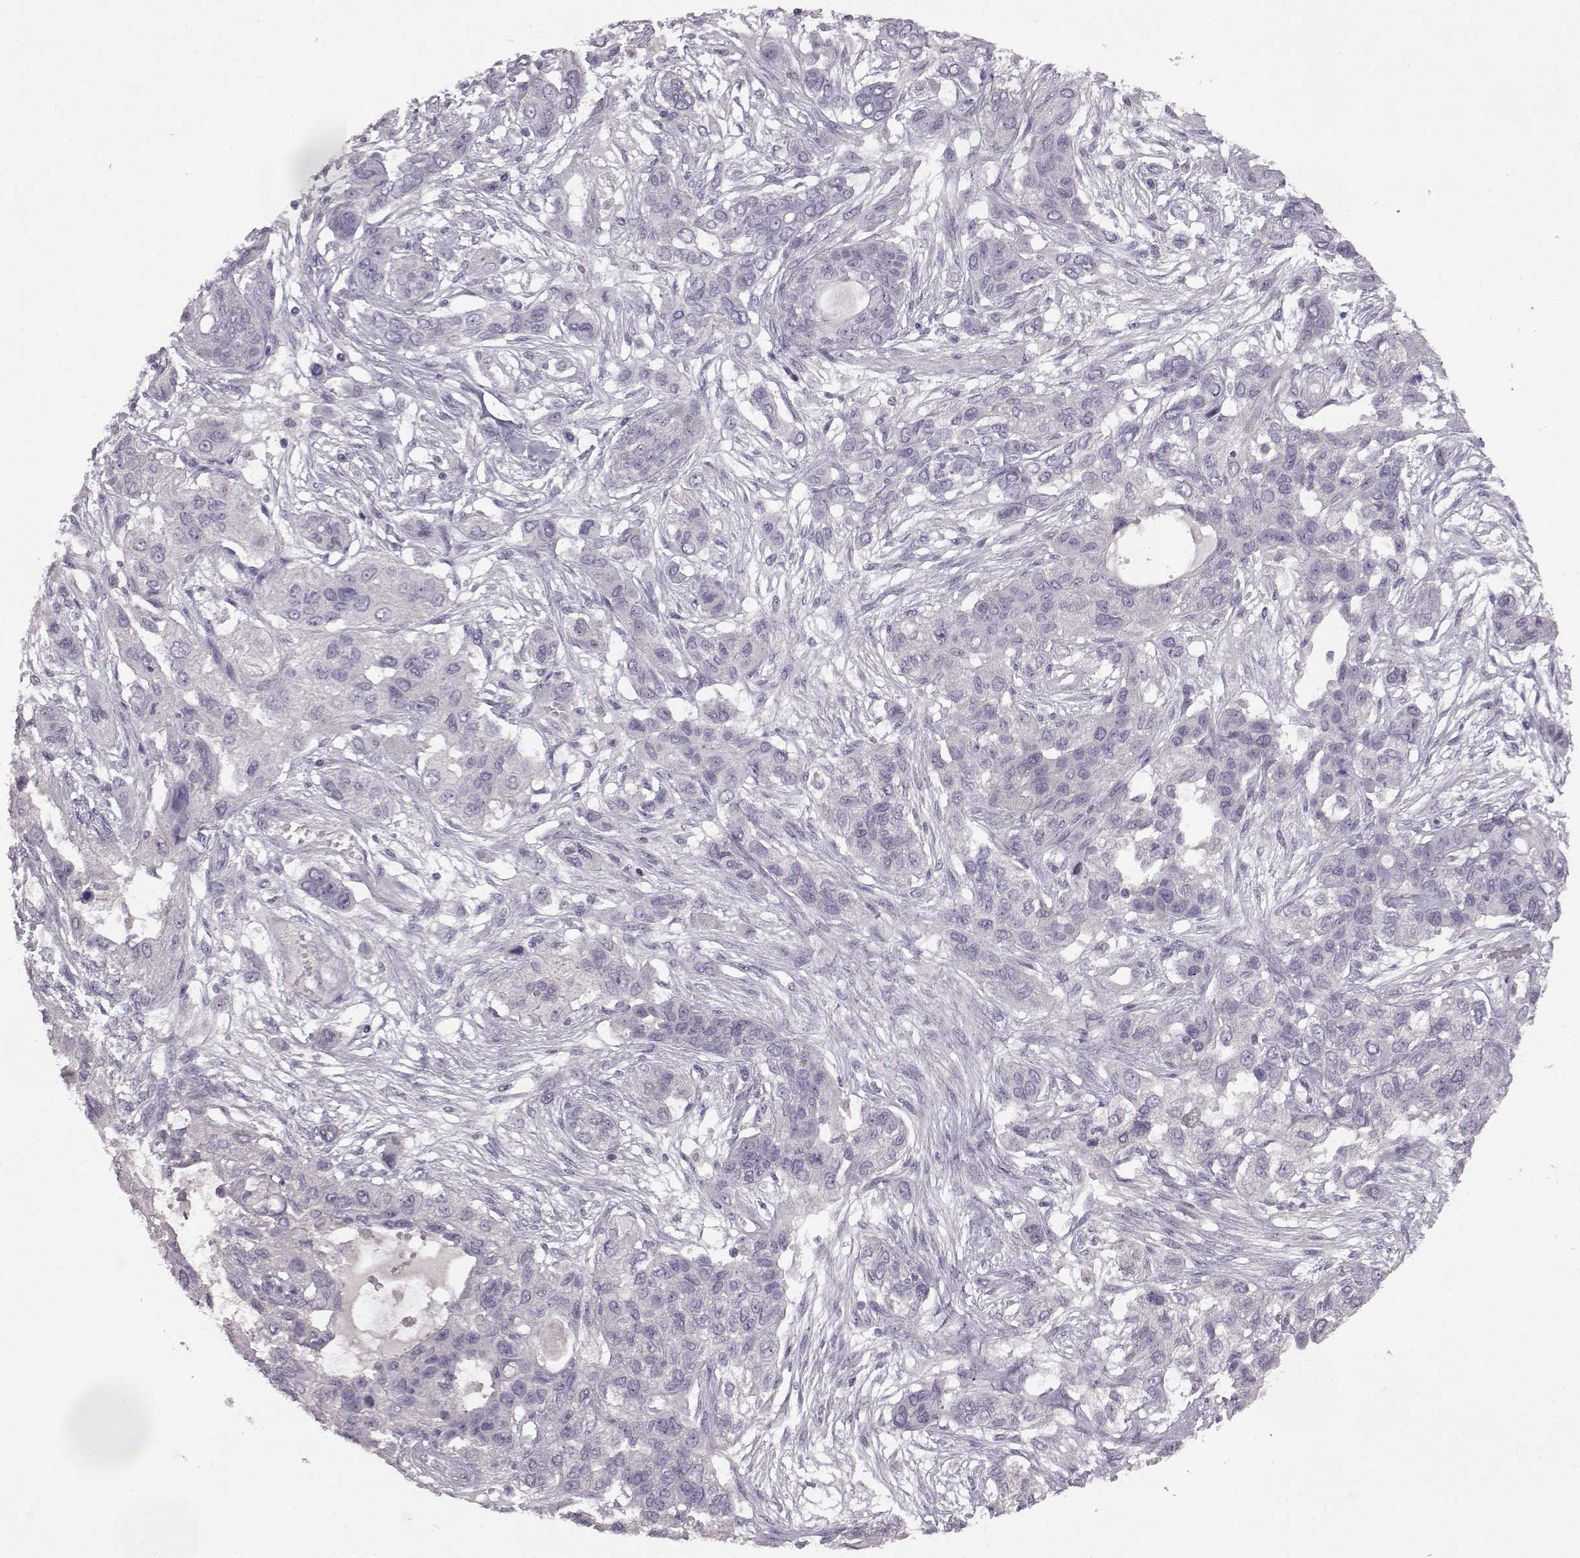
{"staining": {"intensity": "negative", "quantity": "none", "location": "none"}, "tissue": "lung cancer", "cell_type": "Tumor cells", "image_type": "cancer", "snomed": [{"axis": "morphology", "description": "Squamous cell carcinoma, NOS"}, {"axis": "topography", "description": "Lung"}], "caption": "Lung cancer (squamous cell carcinoma) stained for a protein using immunohistochemistry demonstrates no expression tumor cells.", "gene": "SPAG17", "patient": {"sex": "female", "age": 70}}